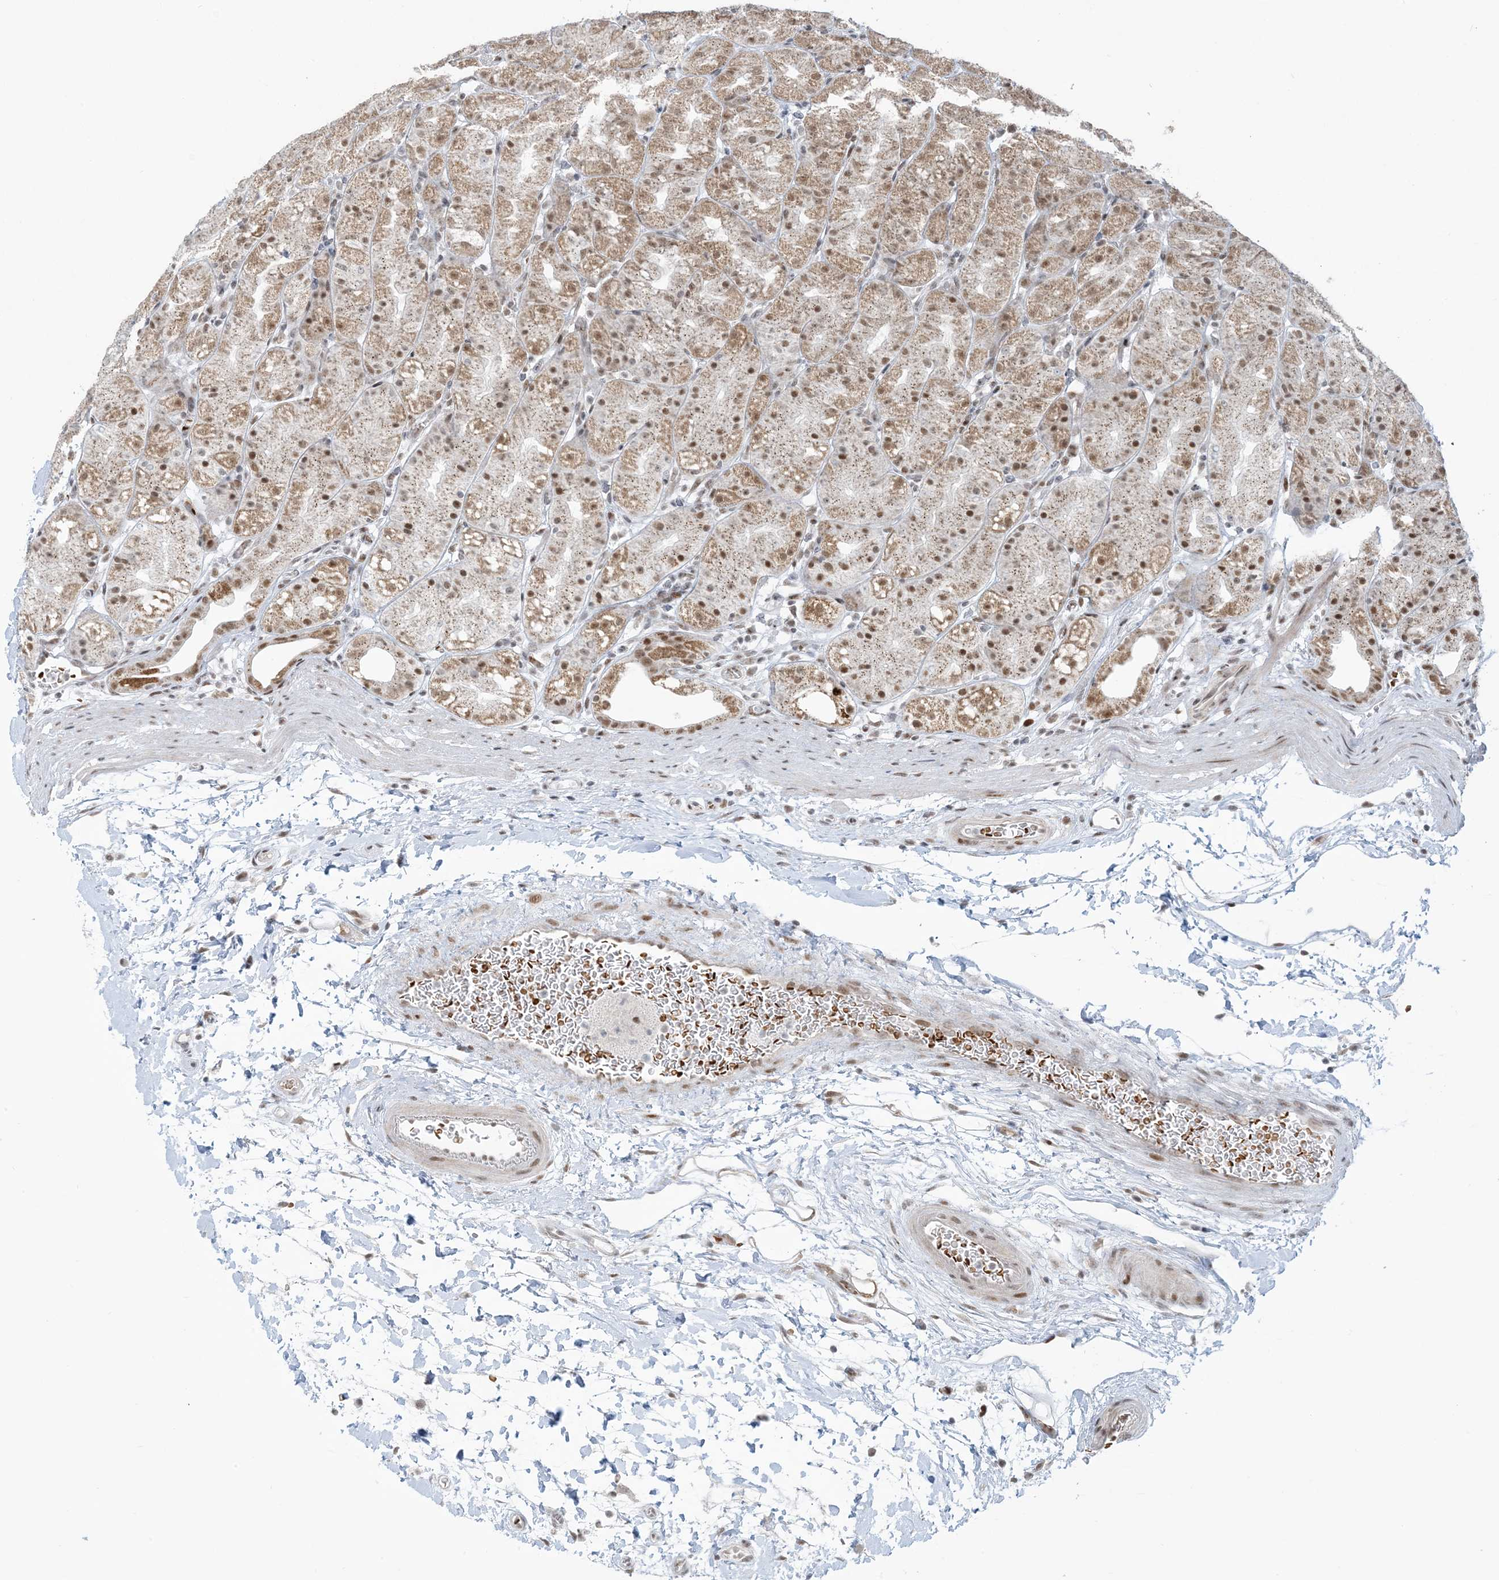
{"staining": {"intensity": "moderate", "quantity": ">75%", "location": "cytoplasmic/membranous,nuclear"}, "tissue": "stomach", "cell_type": "Glandular cells", "image_type": "normal", "snomed": [{"axis": "morphology", "description": "Normal tissue, NOS"}, {"axis": "topography", "description": "Stomach, upper"}], "caption": "Immunohistochemical staining of normal human stomach displays >75% levels of moderate cytoplasmic/membranous,nuclear protein positivity in about >75% of glandular cells.", "gene": "ECT2L", "patient": {"sex": "male", "age": 48}}